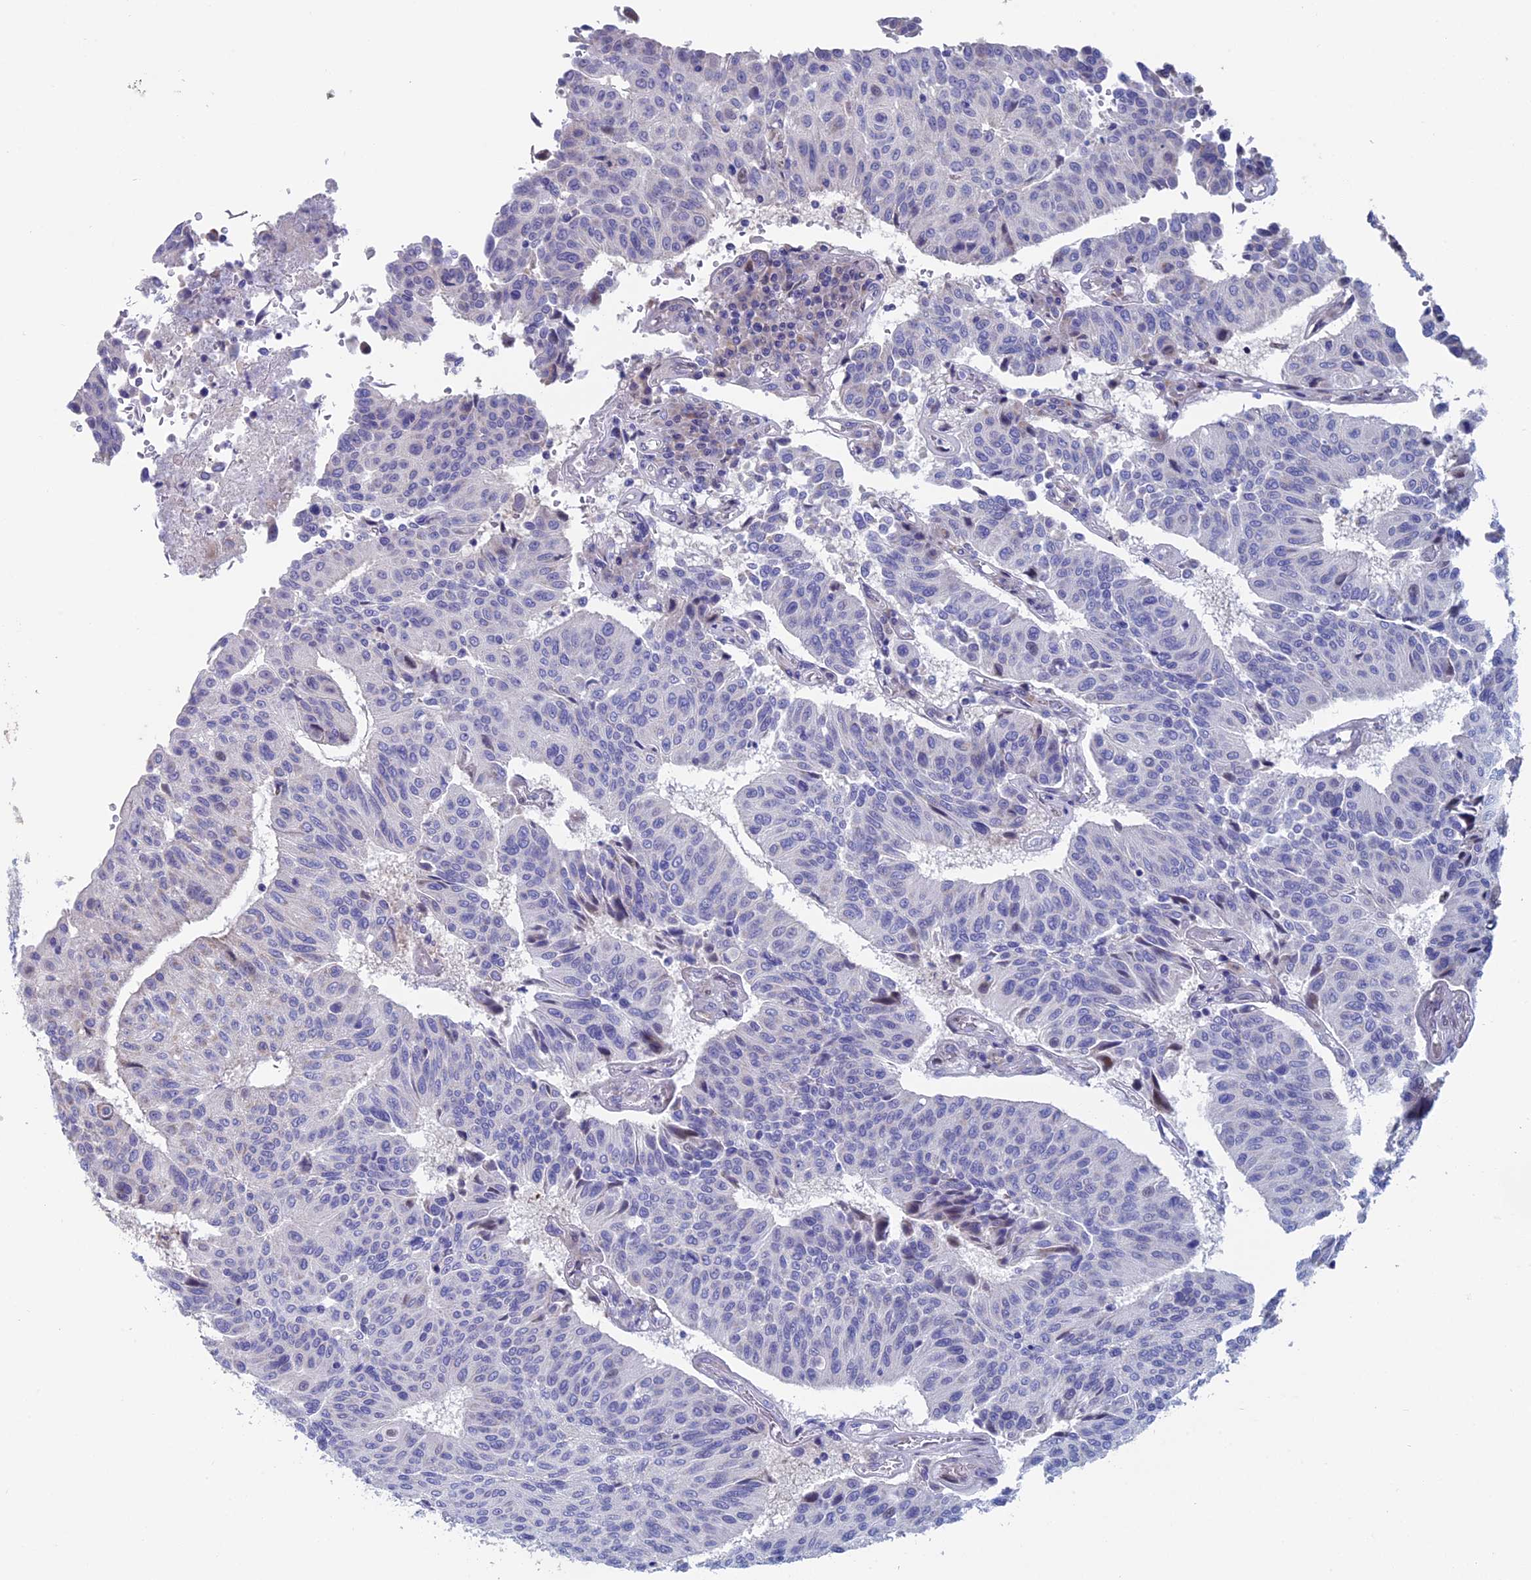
{"staining": {"intensity": "negative", "quantity": "none", "location": "none"}, "tissue": "urothelial cancer", "cell_type": "Tumor cells", "image_type": "cancer", "snomed": [{"axis": "morphology", "description": "Urothelial carcinoma, High grade"}, {"axis": "topography", "description": "Urinary bladder"}], "caption": "Image shows no significant protein staining in tumor cells of urothelial cancer. Brightfield microscopy of IHC stained with DAB (3,3'-diaminobenzidine) (brown) and hematoxylin (blue), captured at high magnification.", "gene": "NIBAN3", "patient": {"sex": "male", "age": 66}}